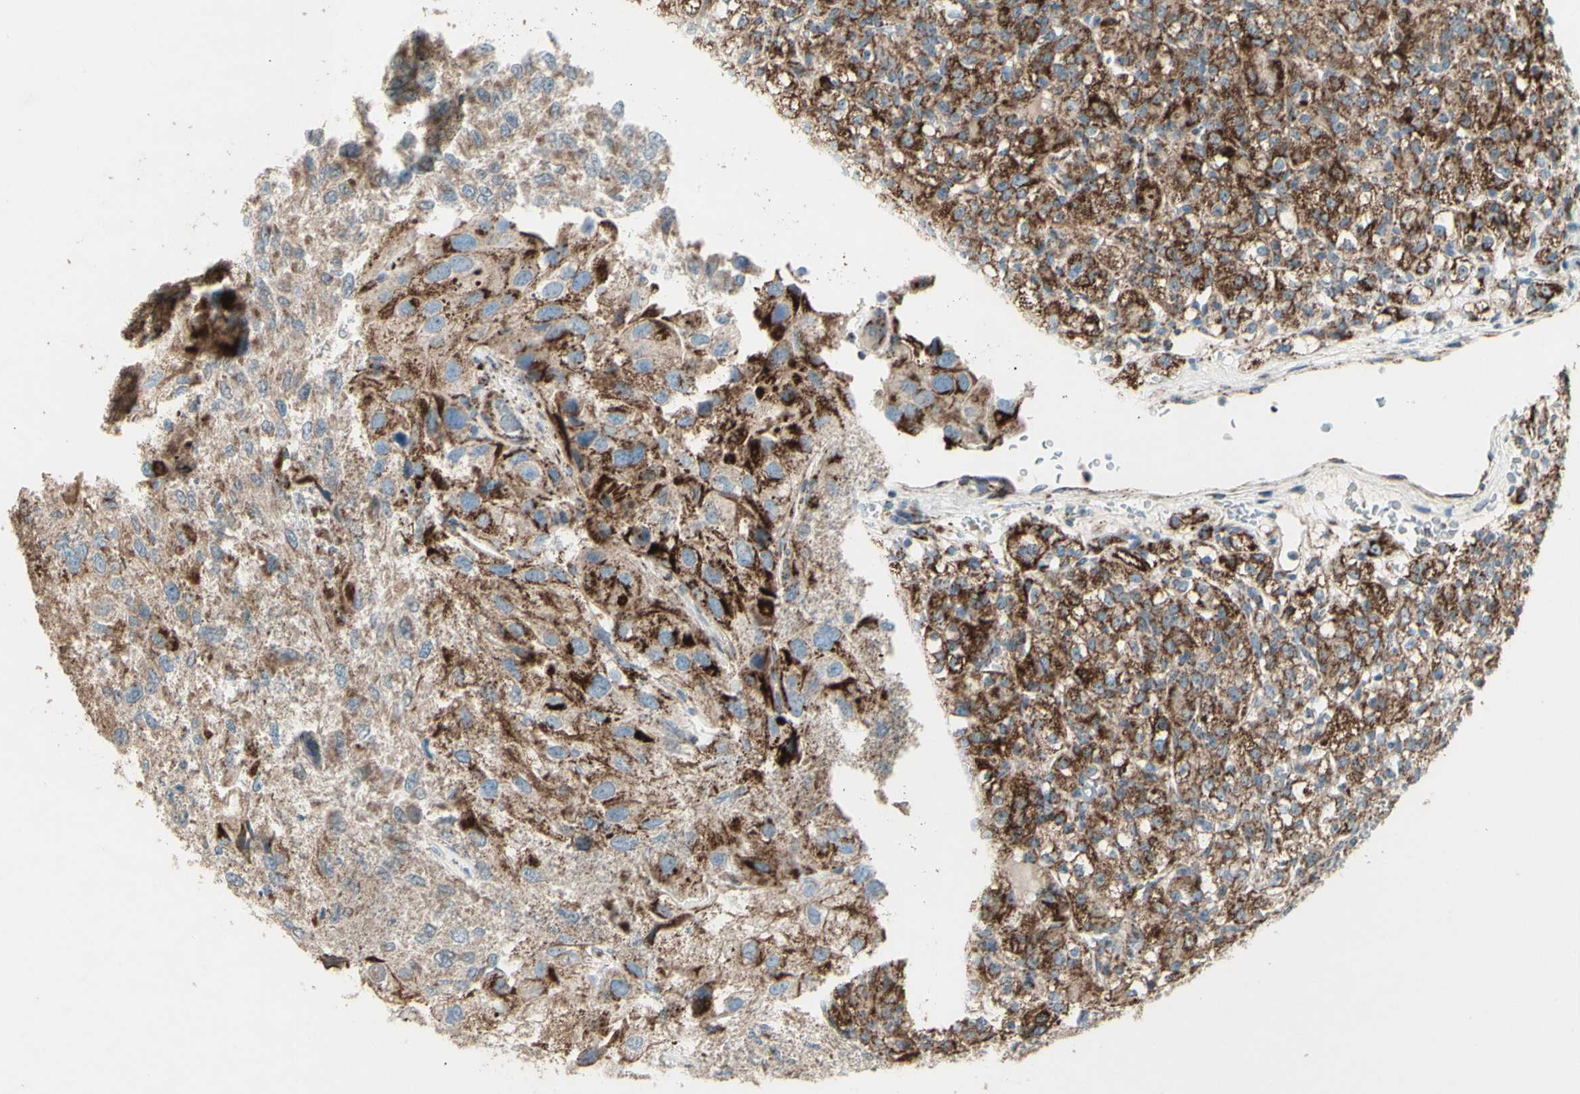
{"staining": {"intensity": "strong", "quantity": ">75%", "location": "cytoplasmic/membranous"}, "tissue": "renal cancer", "cell_type": "Tumor cells", "image_type": "cancer", "snomed": [{"axis": "morphology", "description": "Normal tissue, NOS"}, {"axis": "morphology", "description": "Adenocarcinoma, NOS"}, {"axis": "topography", "description": "Kidney"}], "caption": "An IHC photomicrograph of neoplastic tissue is shown. Protein staining in brown shows strong cytoplasmic/membranous positivity in renal cancer (adenocarcinoma) within tumor cells.", "gene": "RHOT1", "patient": {"sex": "female", "age": 72}}